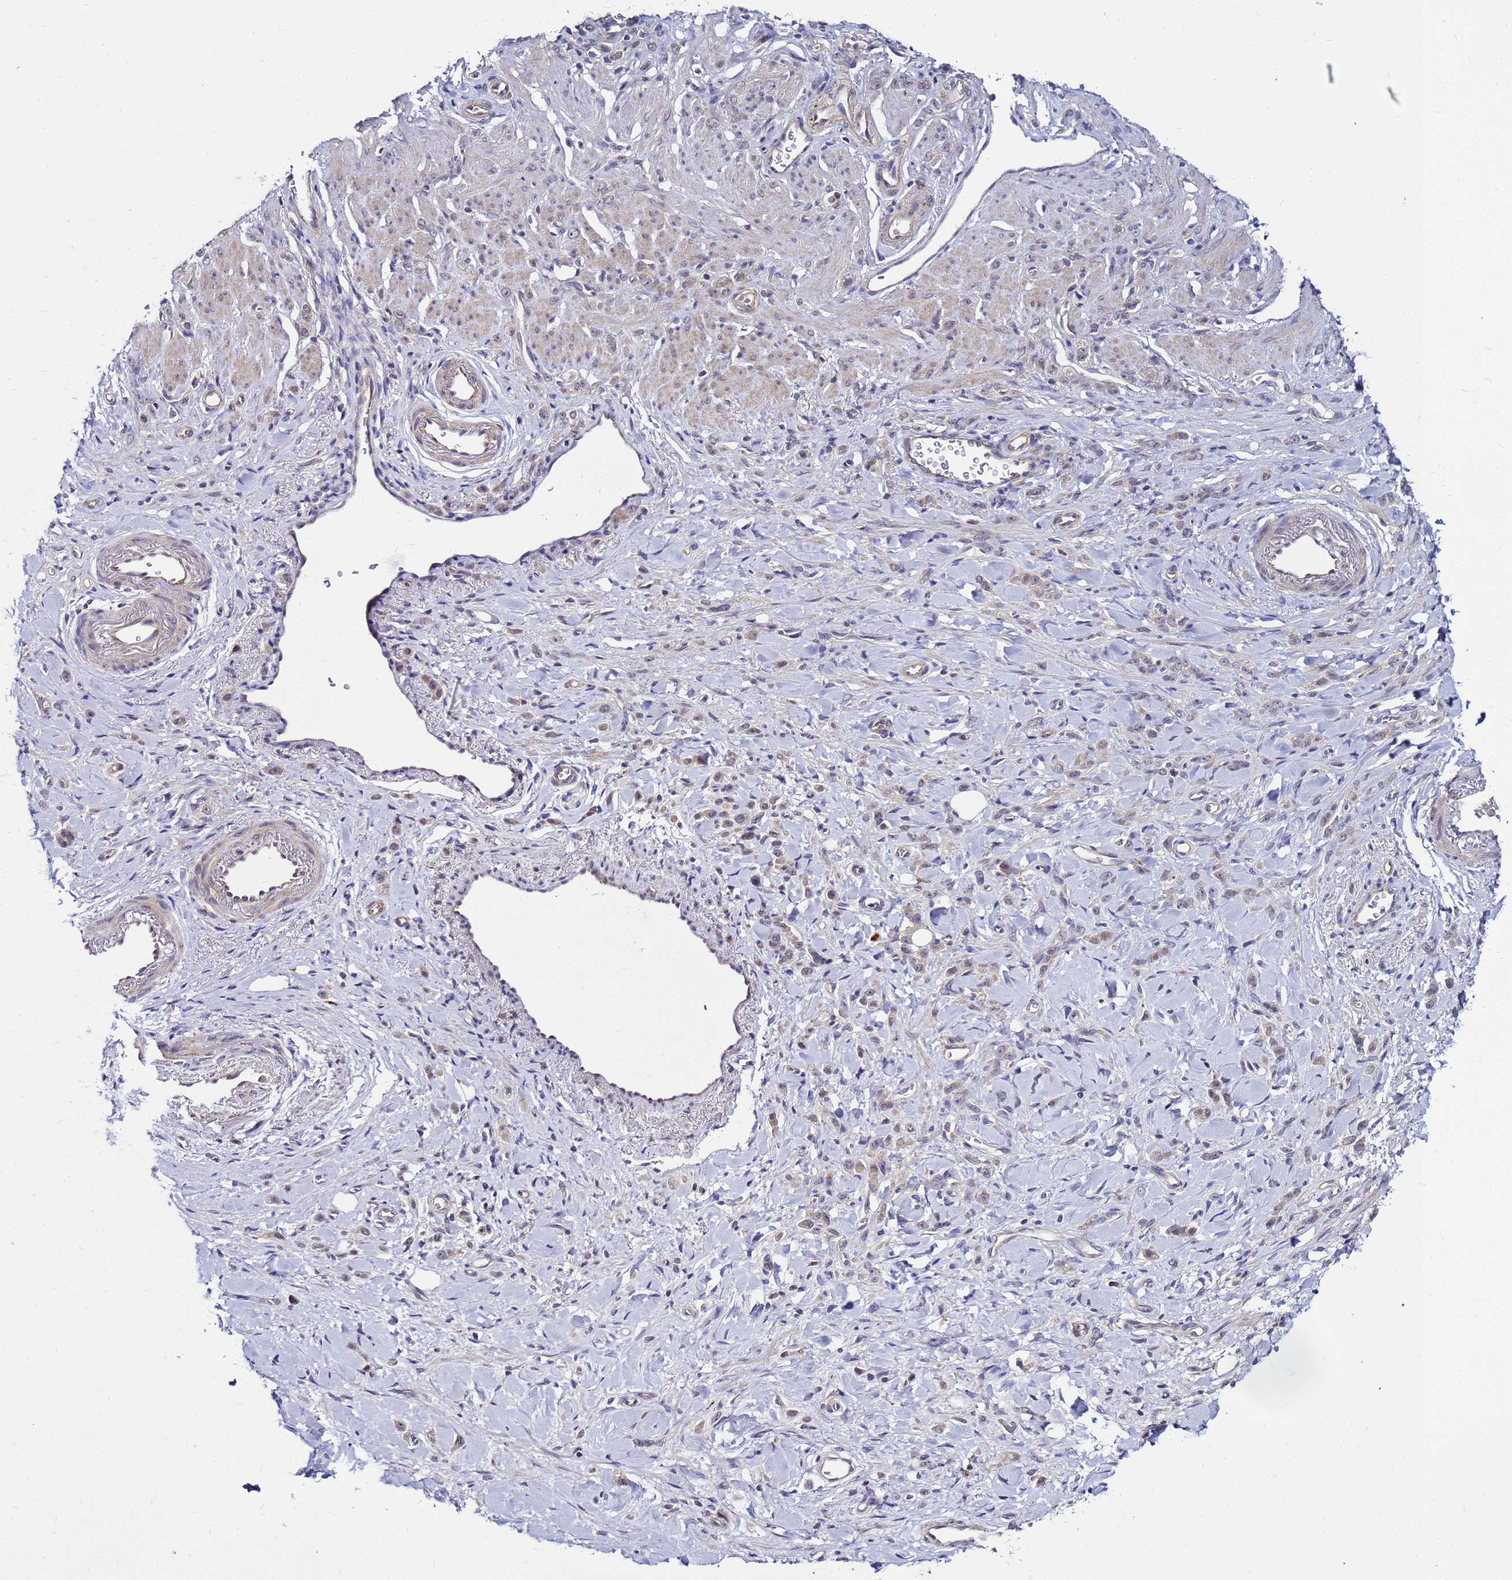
{"staining": {"intensity": "negative", "quantity": "none", "location": "none"}, "tissue": "stomach cancer", "cell_type": "Tumor cells", "image_type": "cancer", "snomed": [{"axis": "morphology", "description": "Normal tissue, NOS"}, {"axis": "morphology", "description": "Adenocarcinoma, NOS"}, {"axis": "topography", "description": "Stomach"}], "caption": "An immunohistochemistry (IHC) micrograph of stomach cancer (adenocarcinoma) is shown. There is no staining in tumor cells of stomach cancer (adenocarcinoma).", "gene": "SAT1", "patient": {"sex": "male", "age": 82}}